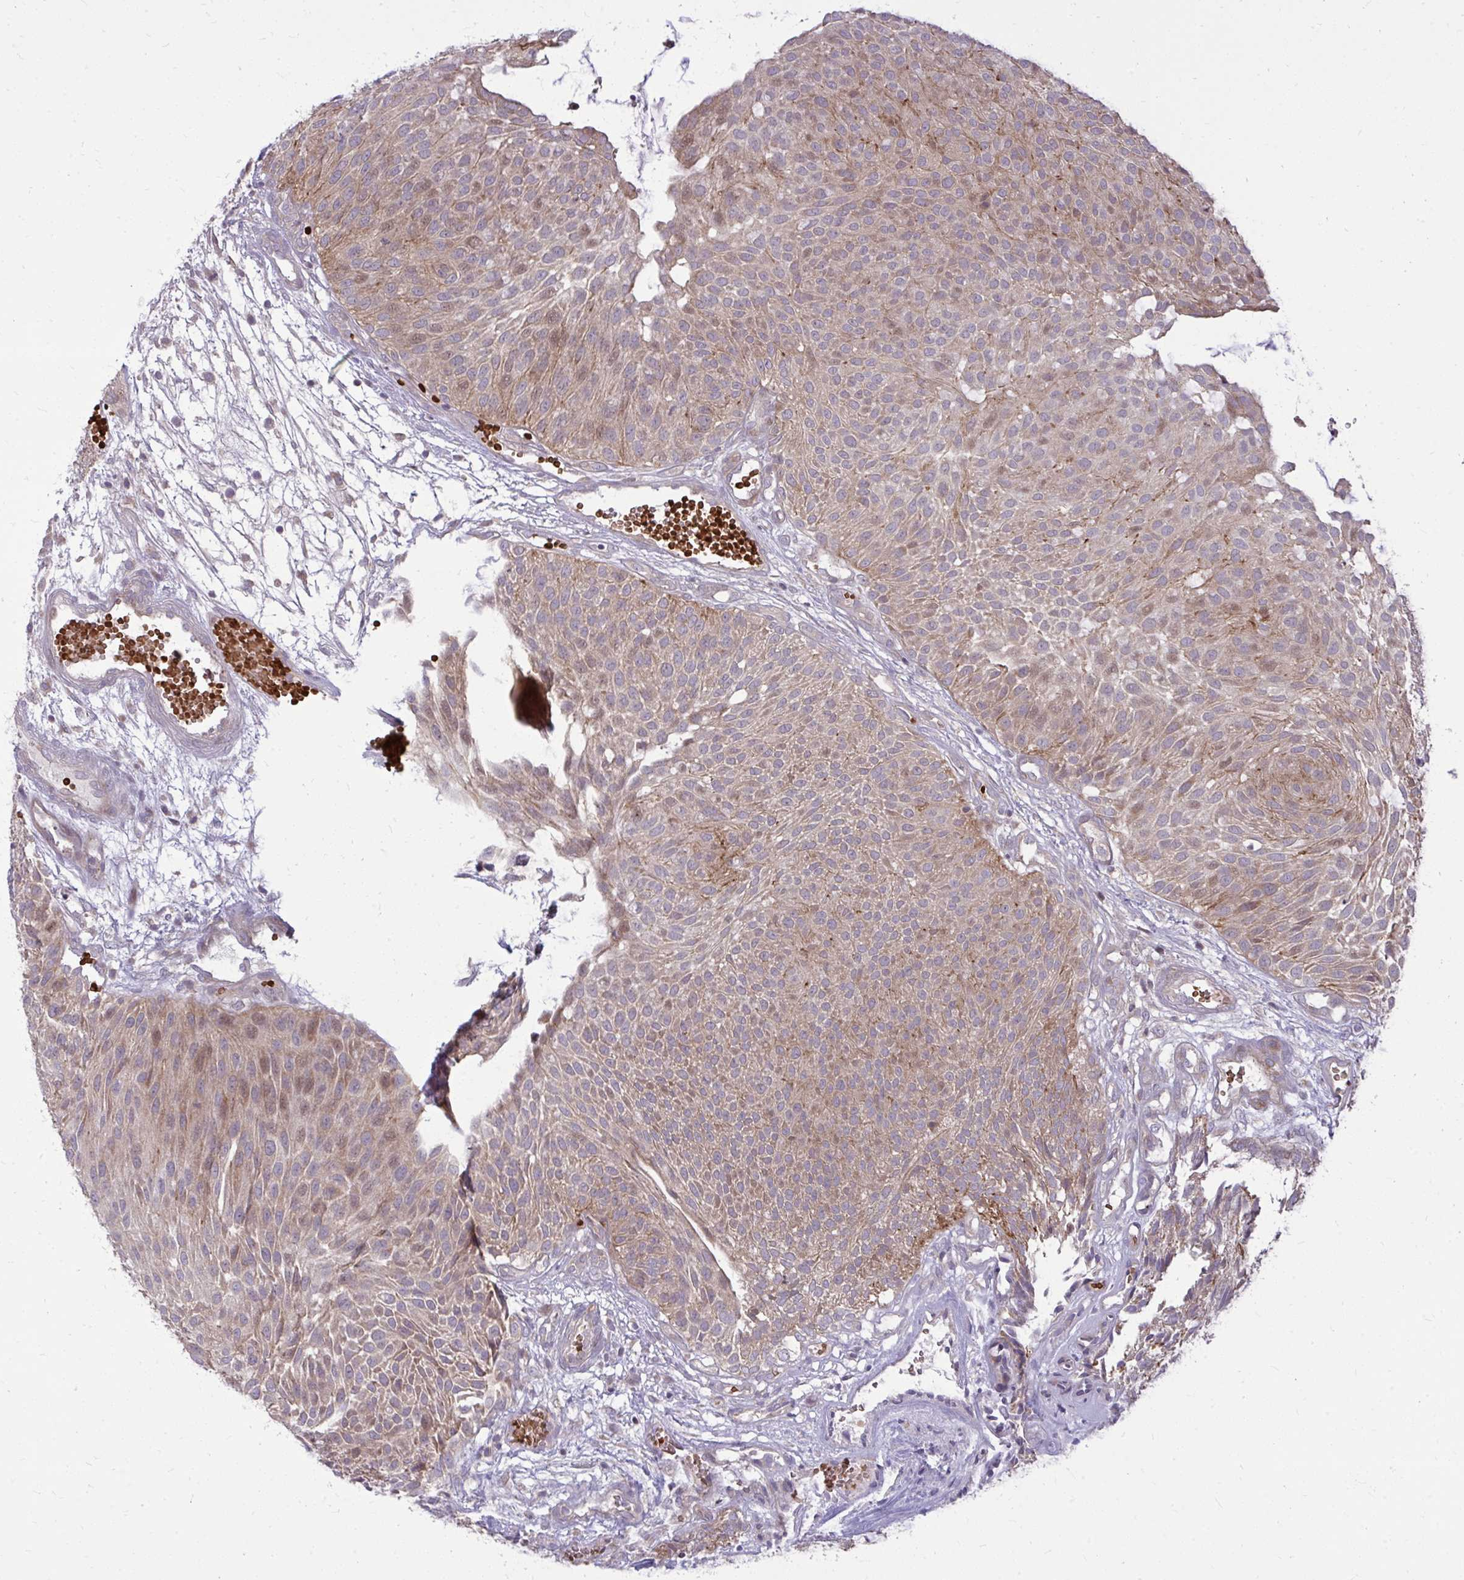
{"staining": {"intensity": "moderate", "quantity": "25%-75%", "location": "cytoplasmic/membranous,nuclear"}, "tissue": "urothelial cancer", "cell_type": "Tumor cells", "image_type": "cancer", "snomed": [{"axis": "morphology", "description": "Urothelial carcinoma, NOS"}, {"axis": "topography", "description": "Urinary bladder"}], "caption": "Urothelial cancer stained for a protein shows moderate cytoplasmic/membranous and nuclear positivity in tumor cells. The staining was performed using DAB (3,3'-diaminobenzidine) to visualize the protein expression in brown, while the nuclei were stained in blue with hematoxylin (Magnification: 20x).", "gene": "DPY19L1", "patient": {"sex": "male", "age": 84}}